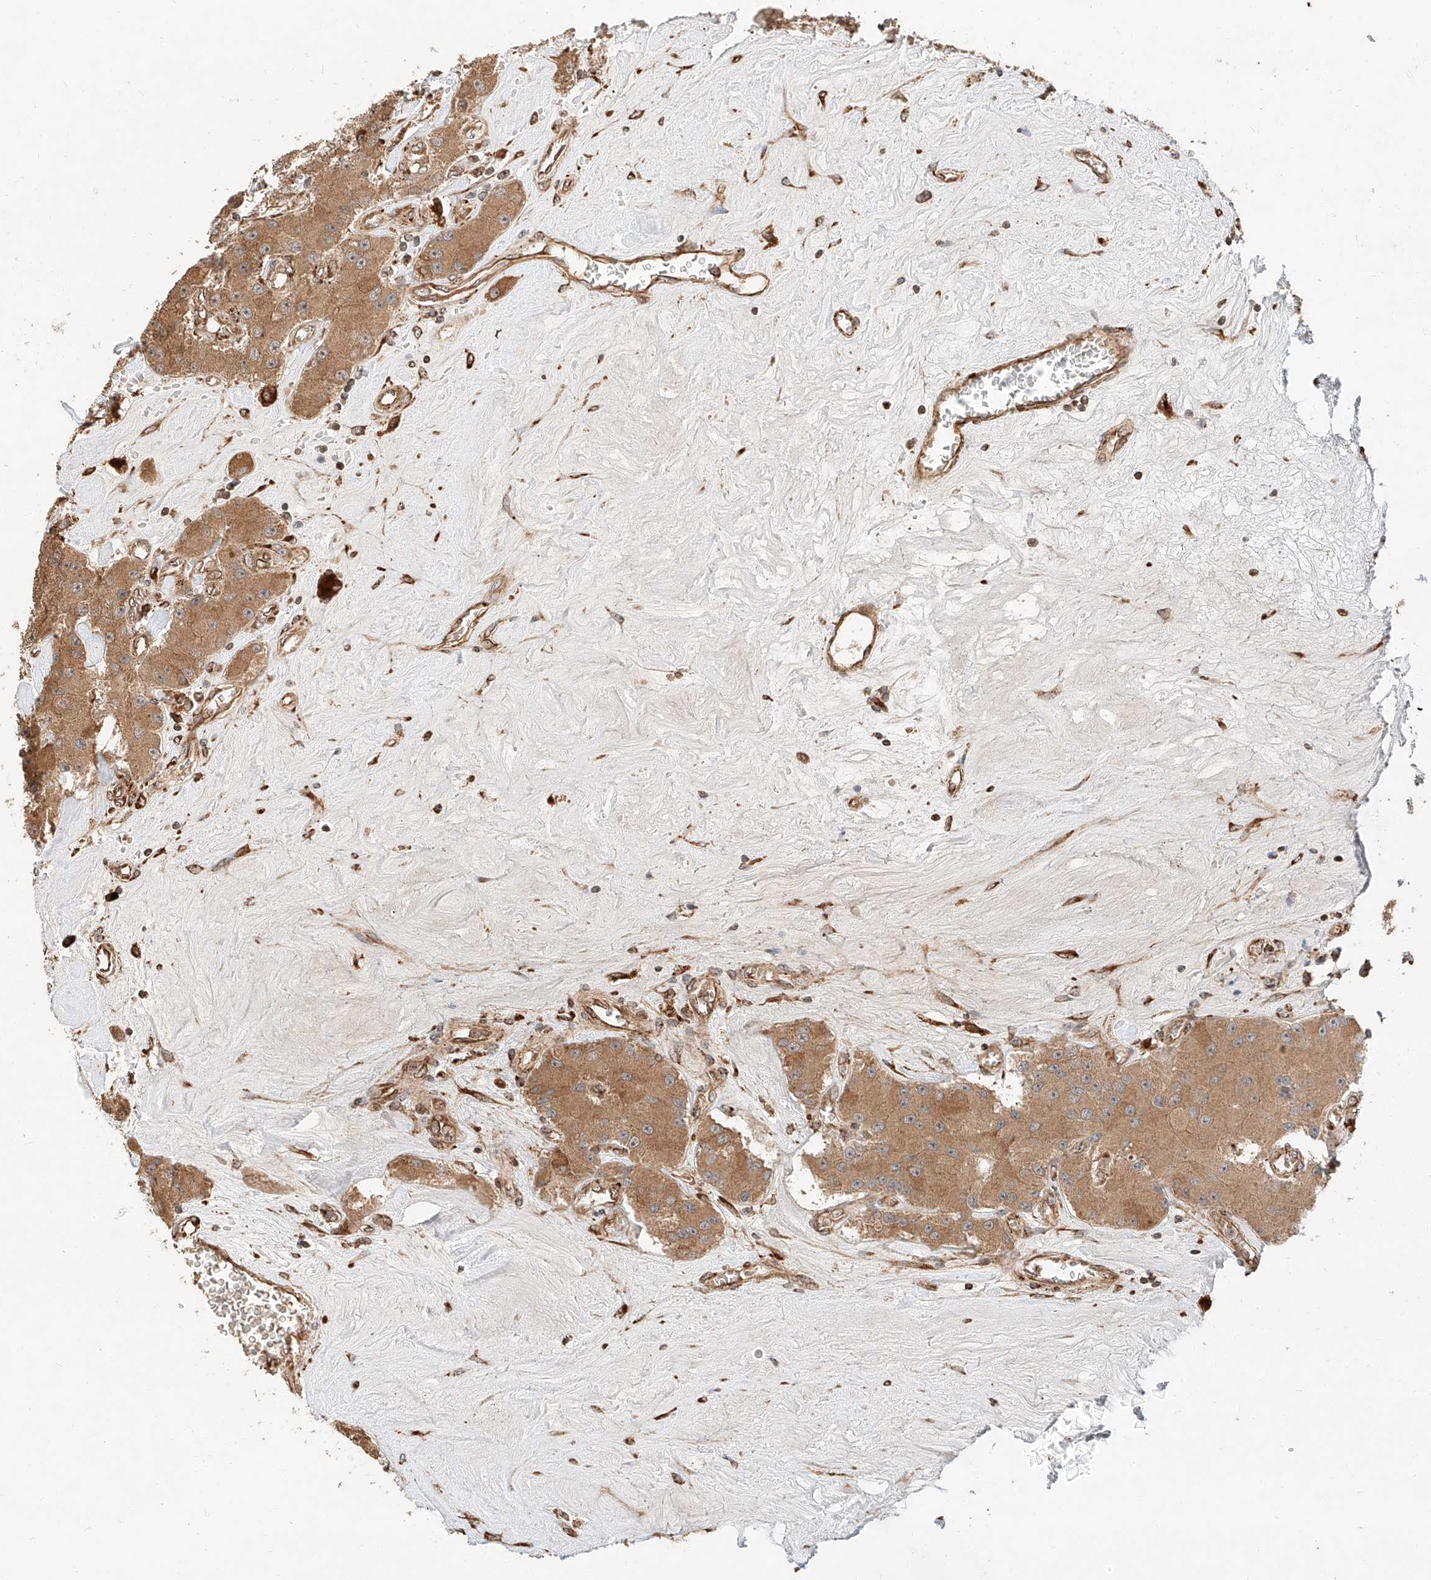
{"staining": {"intensity": "moderate", "quantity": ">75%", "location": "cytoplasmic/membranous"}, "tissue": "carcinoid", "cell_type": "Tumor cells", "image_type": "cancer", "snomed": [{"axis": "morphology", "description": "Carcinoid, malignant, NOS"}, {"axis": "topography", "description": "Pancreas"}], "caption": "Moderate cytoplasmic/membranous protein positivity is present in approximately >75% of tumor cells in carcinoid (malignant).", "gene": "ZNF84", "patient": {"sex": "male", "age": 41}}